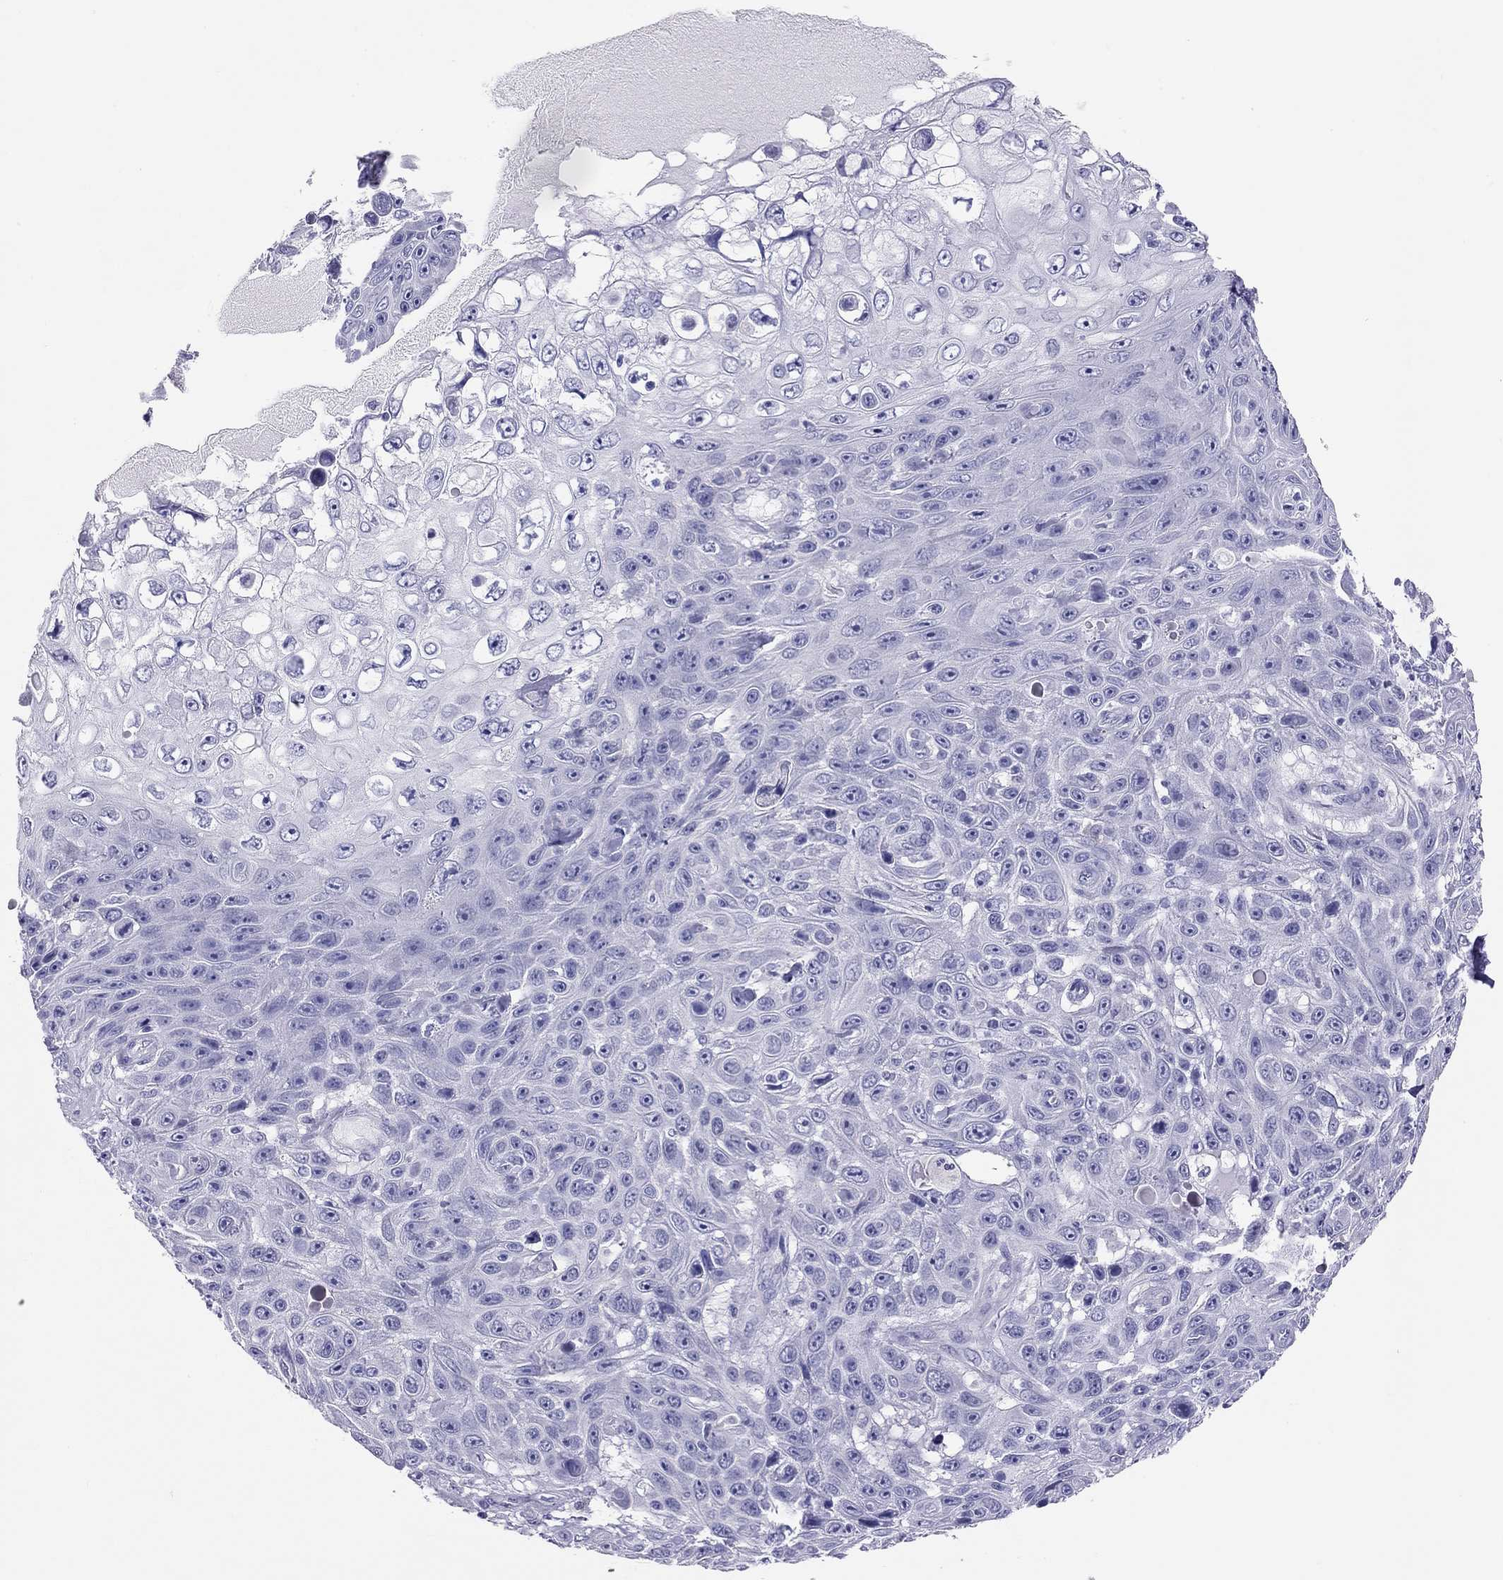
{"staining": {"intensity": "negative", "quantity": "none", "location": "none"}, "tissue": "skin cancer", "cell_type": "Tumor cells", "image_type": "cancer", "snomed": [{"axis": "morphology", "description": "Squamous cell carcinoma, NOS"}, {"axis": "topography", "description": "Skin"}], "caption": "This is a micrograph of immunohistochemistry staining of skin cancer, which shows no positivity in tumor cells.", "gene": "PSMB11", "patient": {"sex": "male", "age": 82}}